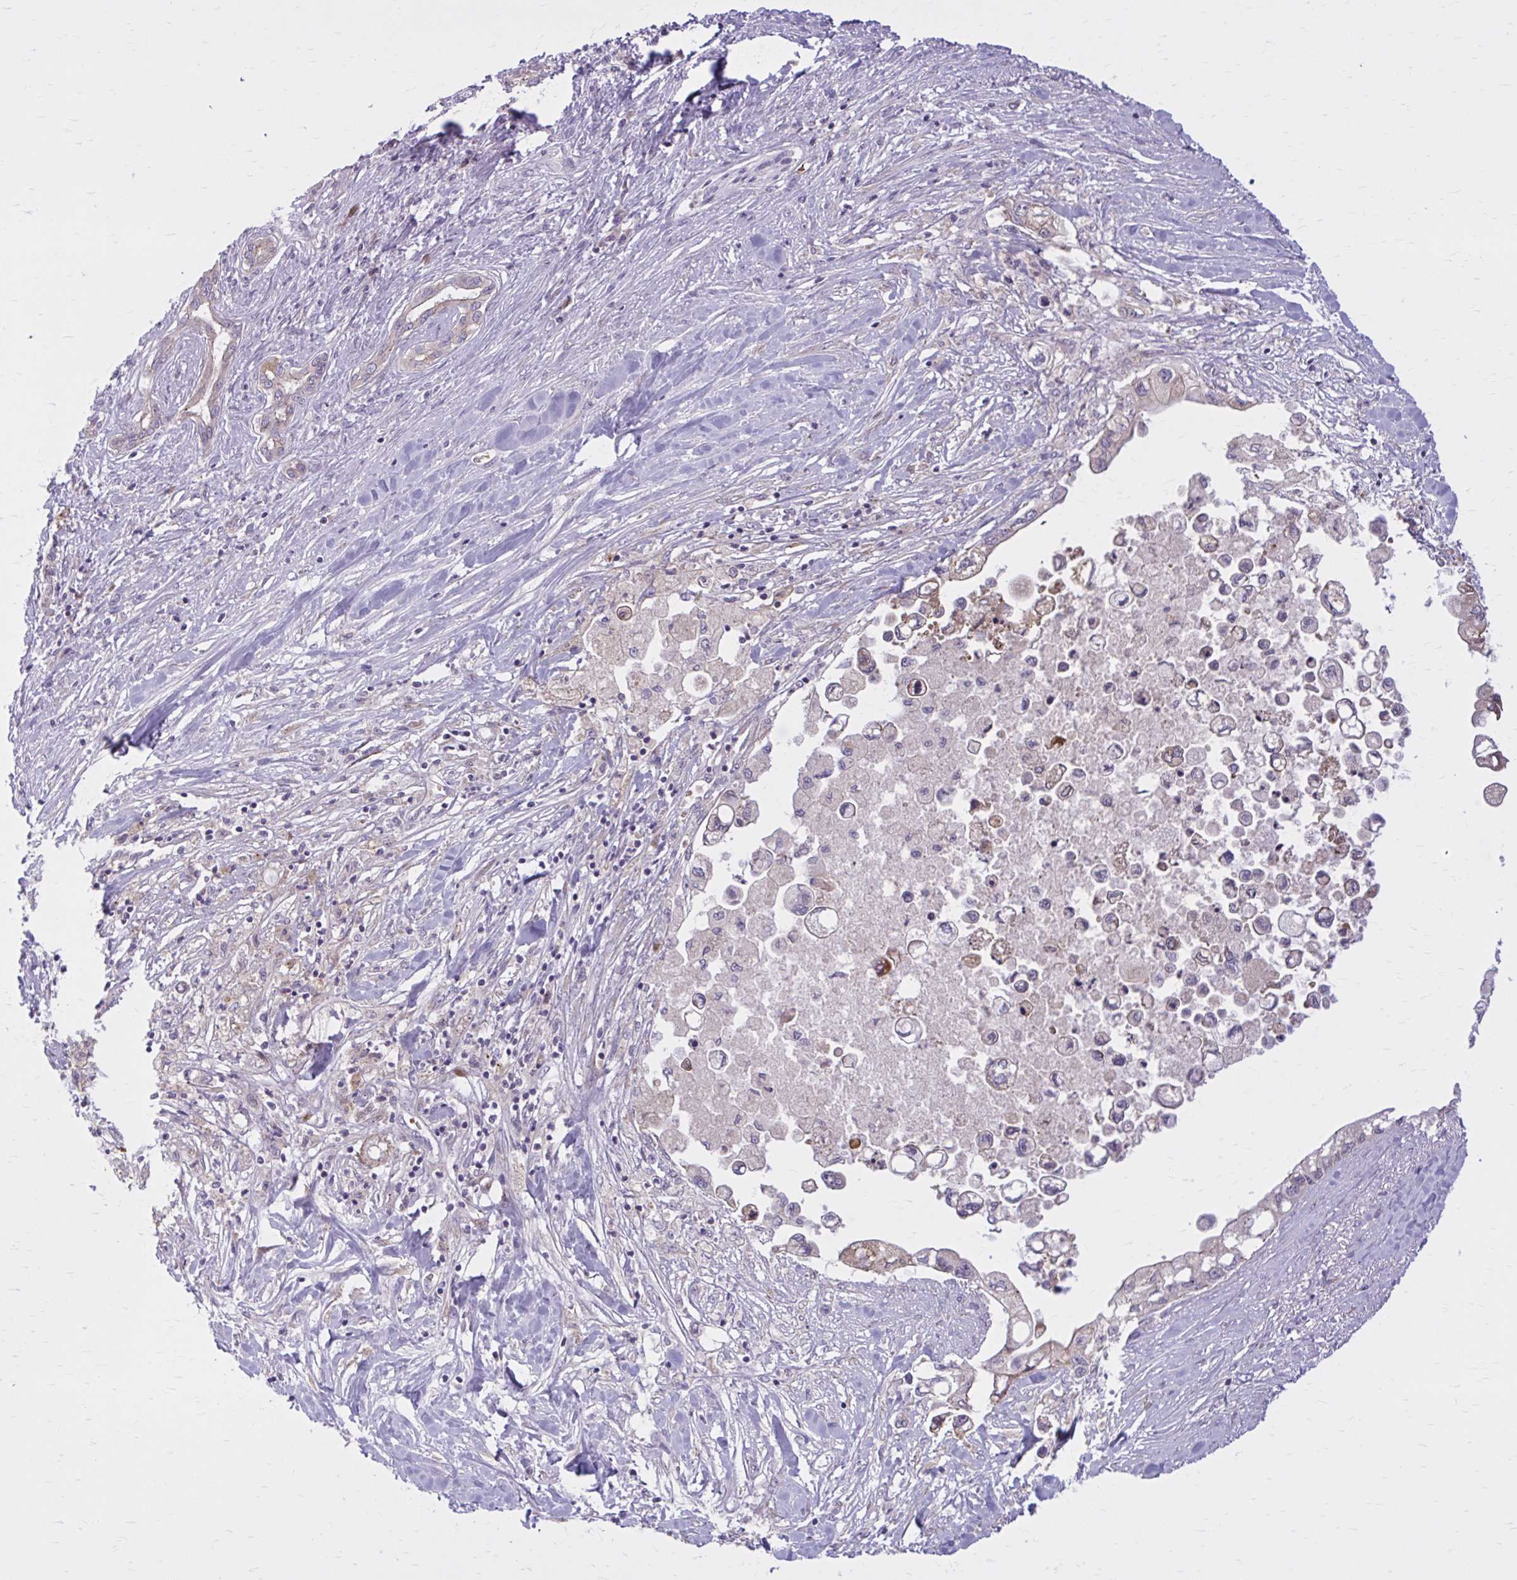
{"staining": {"intensity": "weak", "quantity": "<25%", "location": "cytoplasmic/membranous"}, "tissue": "pancreatic cancer", "cell_type": "Tumor cells", "image_type": "cancer", "snomed": [{"axis": "morphology", "description": "Adenocarcinoma, NOS"}, {"axis": "topography", "description": "Pancreas"}], "caption": "High magnification brightfield microscopy of pancreatic cancer stained with DAB (brown) and counterstained with hematoxylin (blue): tumor cells show no significant staining.", "gene": "SNF8", "patient": {"sex": "male", "age": 61}}